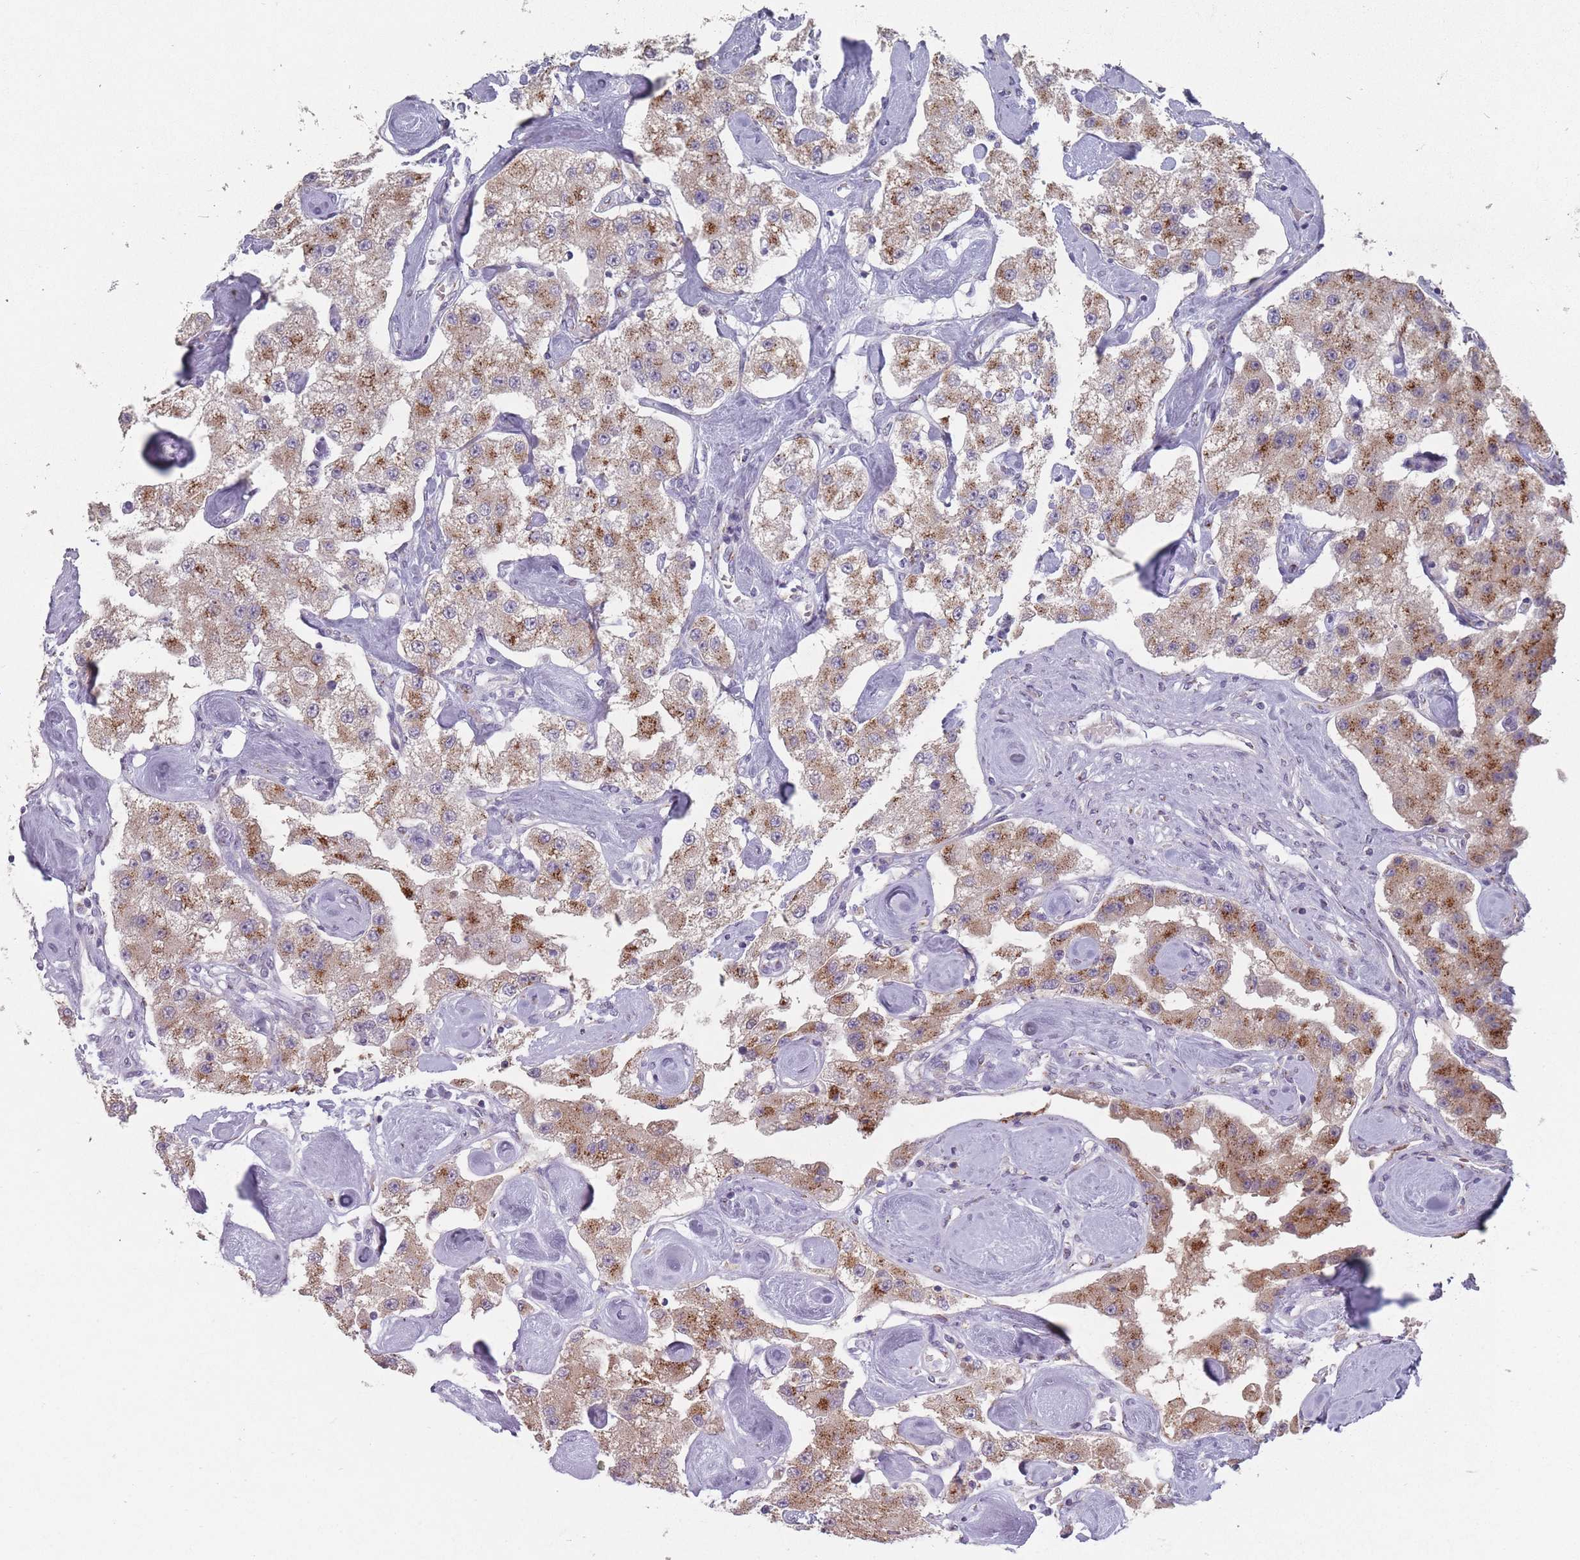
{"staining": {"intensity": "moderate", "quantity": ">75%", "location": "cytoplasmic/membranous"}, "tissue": "carcinoid", "cell_type": "Tumor cells", "image_type": "cancer", "snomed": [{"axis": "morphology", "description": "Carcinoid, malignant, NOS"}, {"axis": "topography", "description": "Pancreas"}], "caption": "Carcinoid stained with a protein marker exhibits moderate staining in tumor cells.", "gene": "MAN1B1", "patient": {"sex": "male", "age": 41}}